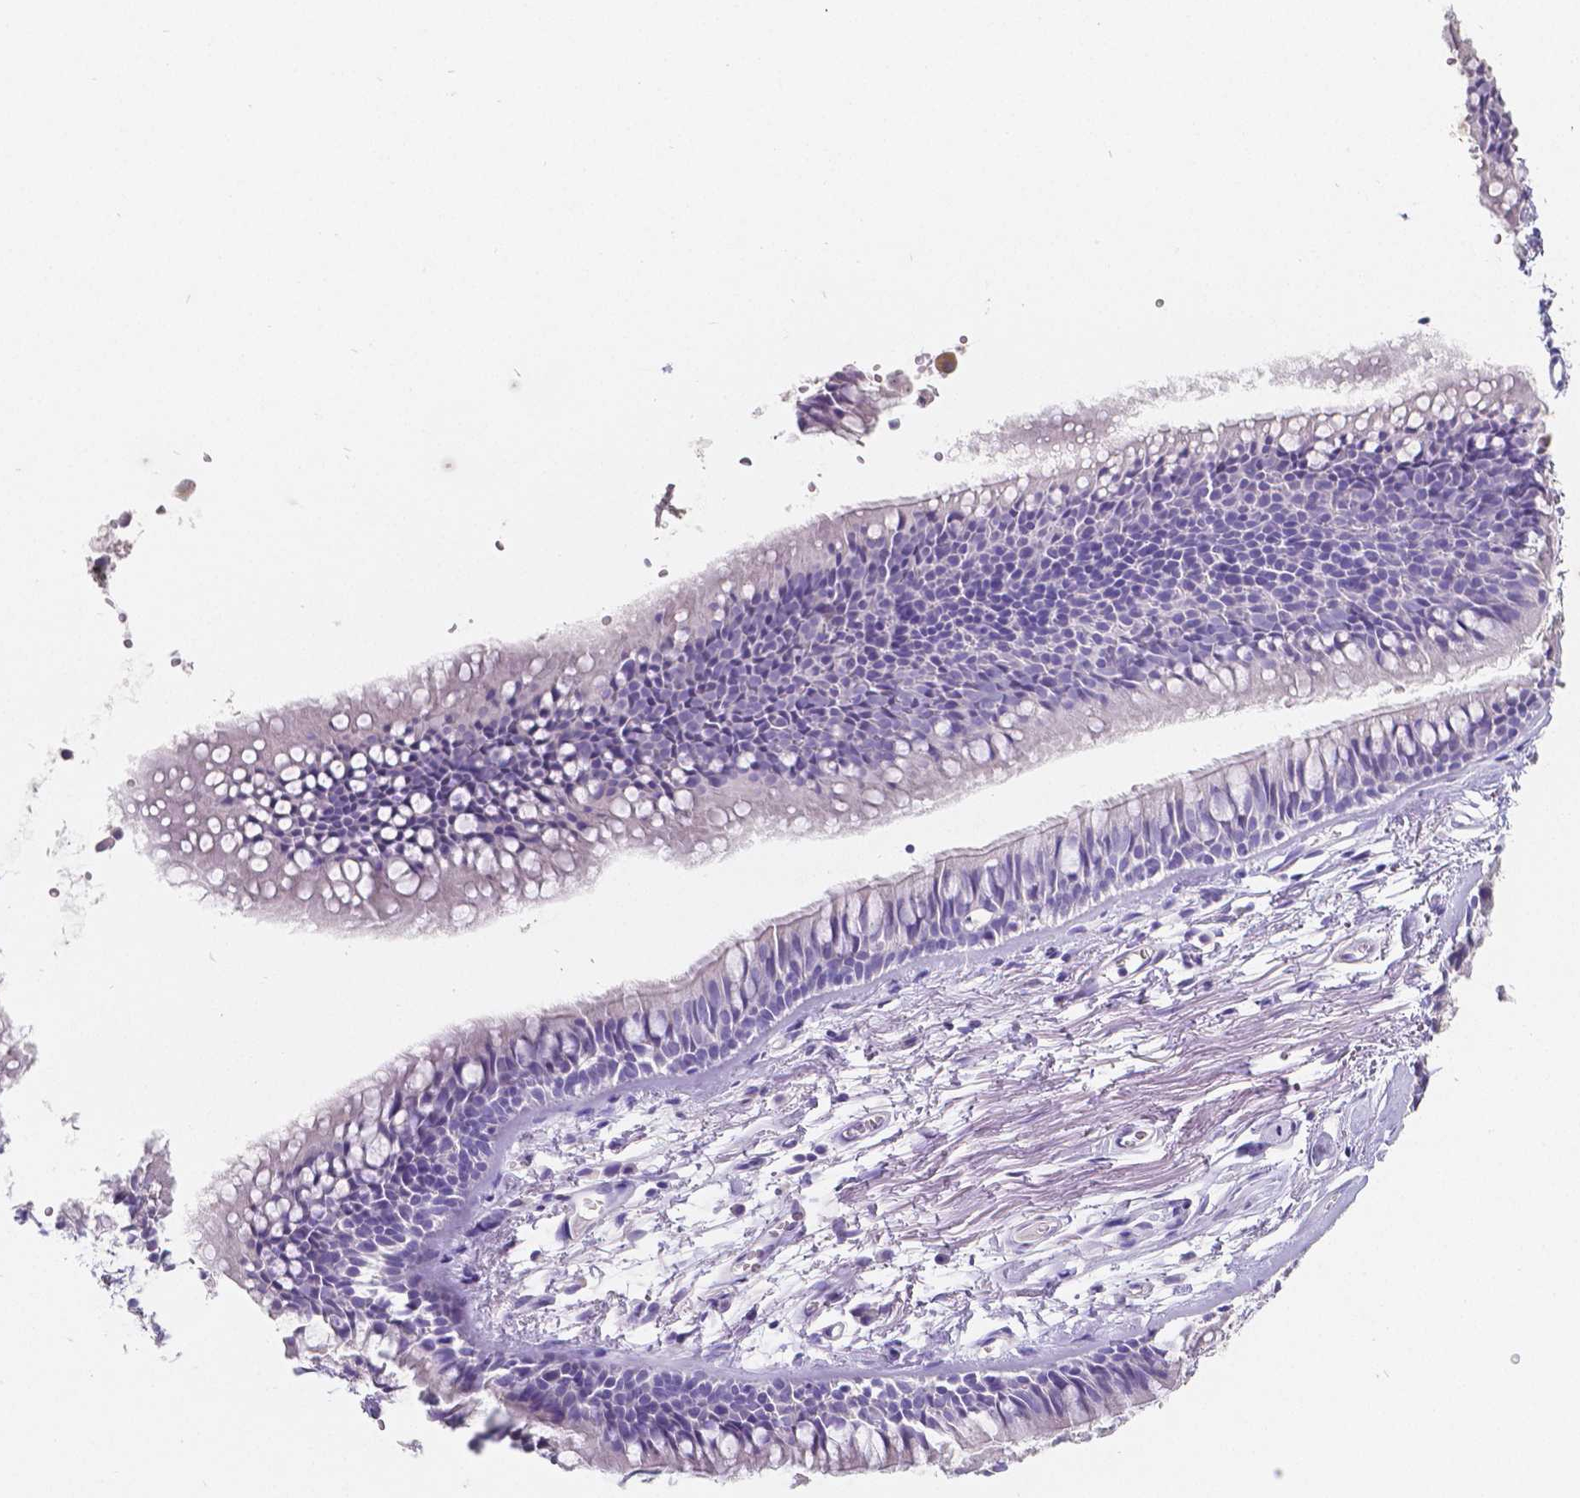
{"staining": {"intensity": "negative", "quantity": "none", "location": "none"}, "tissue": "soft tissue", "cell_type": "Fibroblasts", "image_type": "normal", "snomed": [{"axis": "morphology", "description": "Normal tissue, NOS"}, {"axis": "topography", "description": "Cartilage tissue"}, {"axis": "topography", "description": "Bronchus"}], "caption": "An IHC photomicrograph of benign soft tissue is shown. There is no staining in fibroblasts of soft tissue. (DAB immunohistochemistry (IHC) visualized using brightfield microscopy, high magnification).", "gene": "SATB2", "patient": {"sex": "female", "age": 79}}